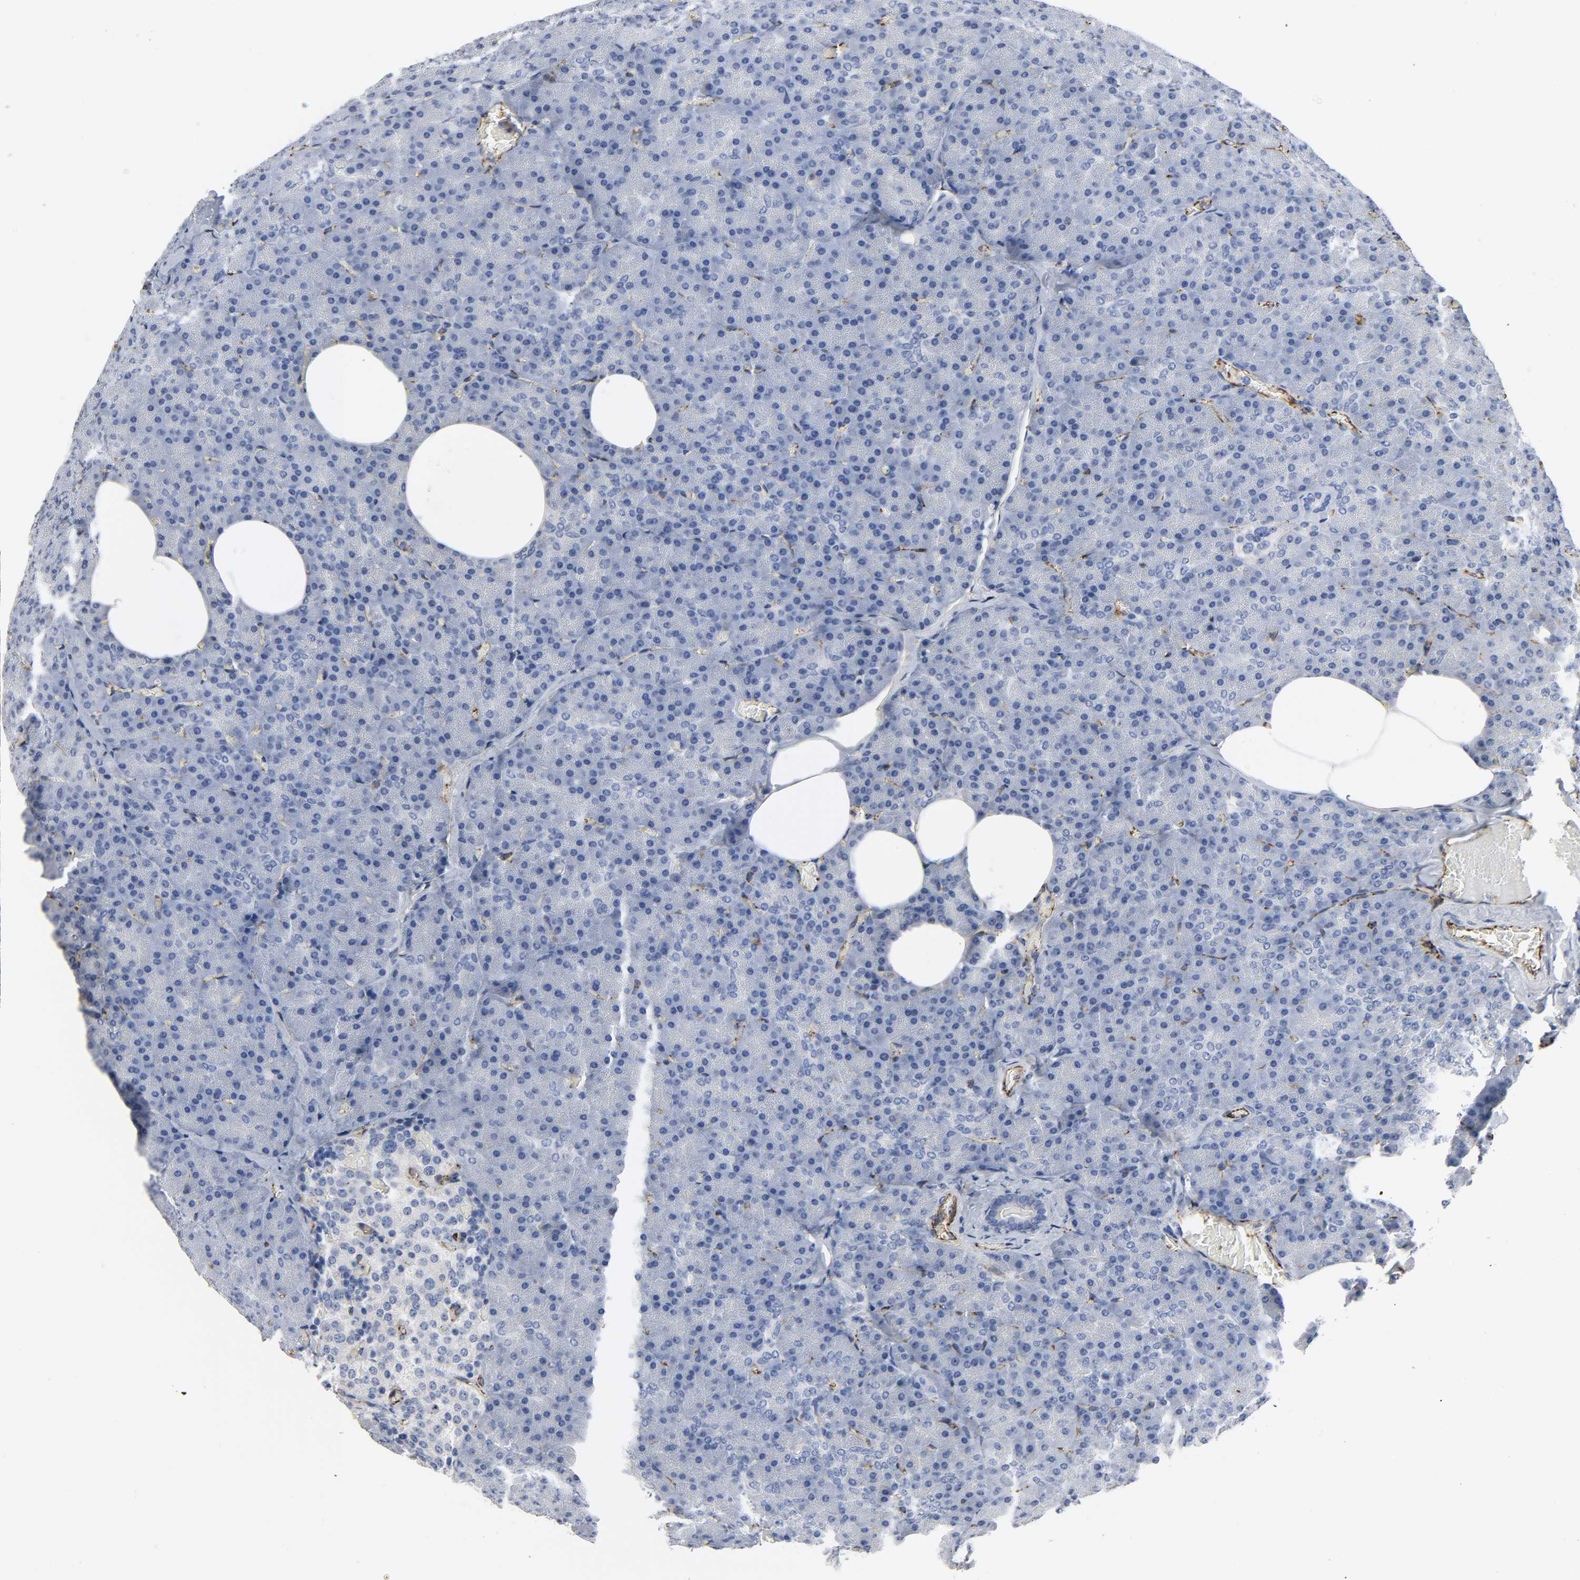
{"staining": {"intensity": "negative", "quantity": "none", "location": "none"}, "tissue": "pancreas", "cell_type": "Exocrine glandular cells", "image_type": "normal", "snomed": [{"axis": "morphology", "description": "Normal tissue, NOS"}, {"axis": "topography", "description": "Pancreas"}], "caption": "The photomicrograph shows no staining of exocrine glandular cells in benign pancreas. (Stains: DAB immunohistochemistry (IHC) with hematoxylin counter stain, Microscopy: brightfield microscopy at high magnification).", "gene": "PECAM1", "patient": {"sex": "female", "age": 35}}